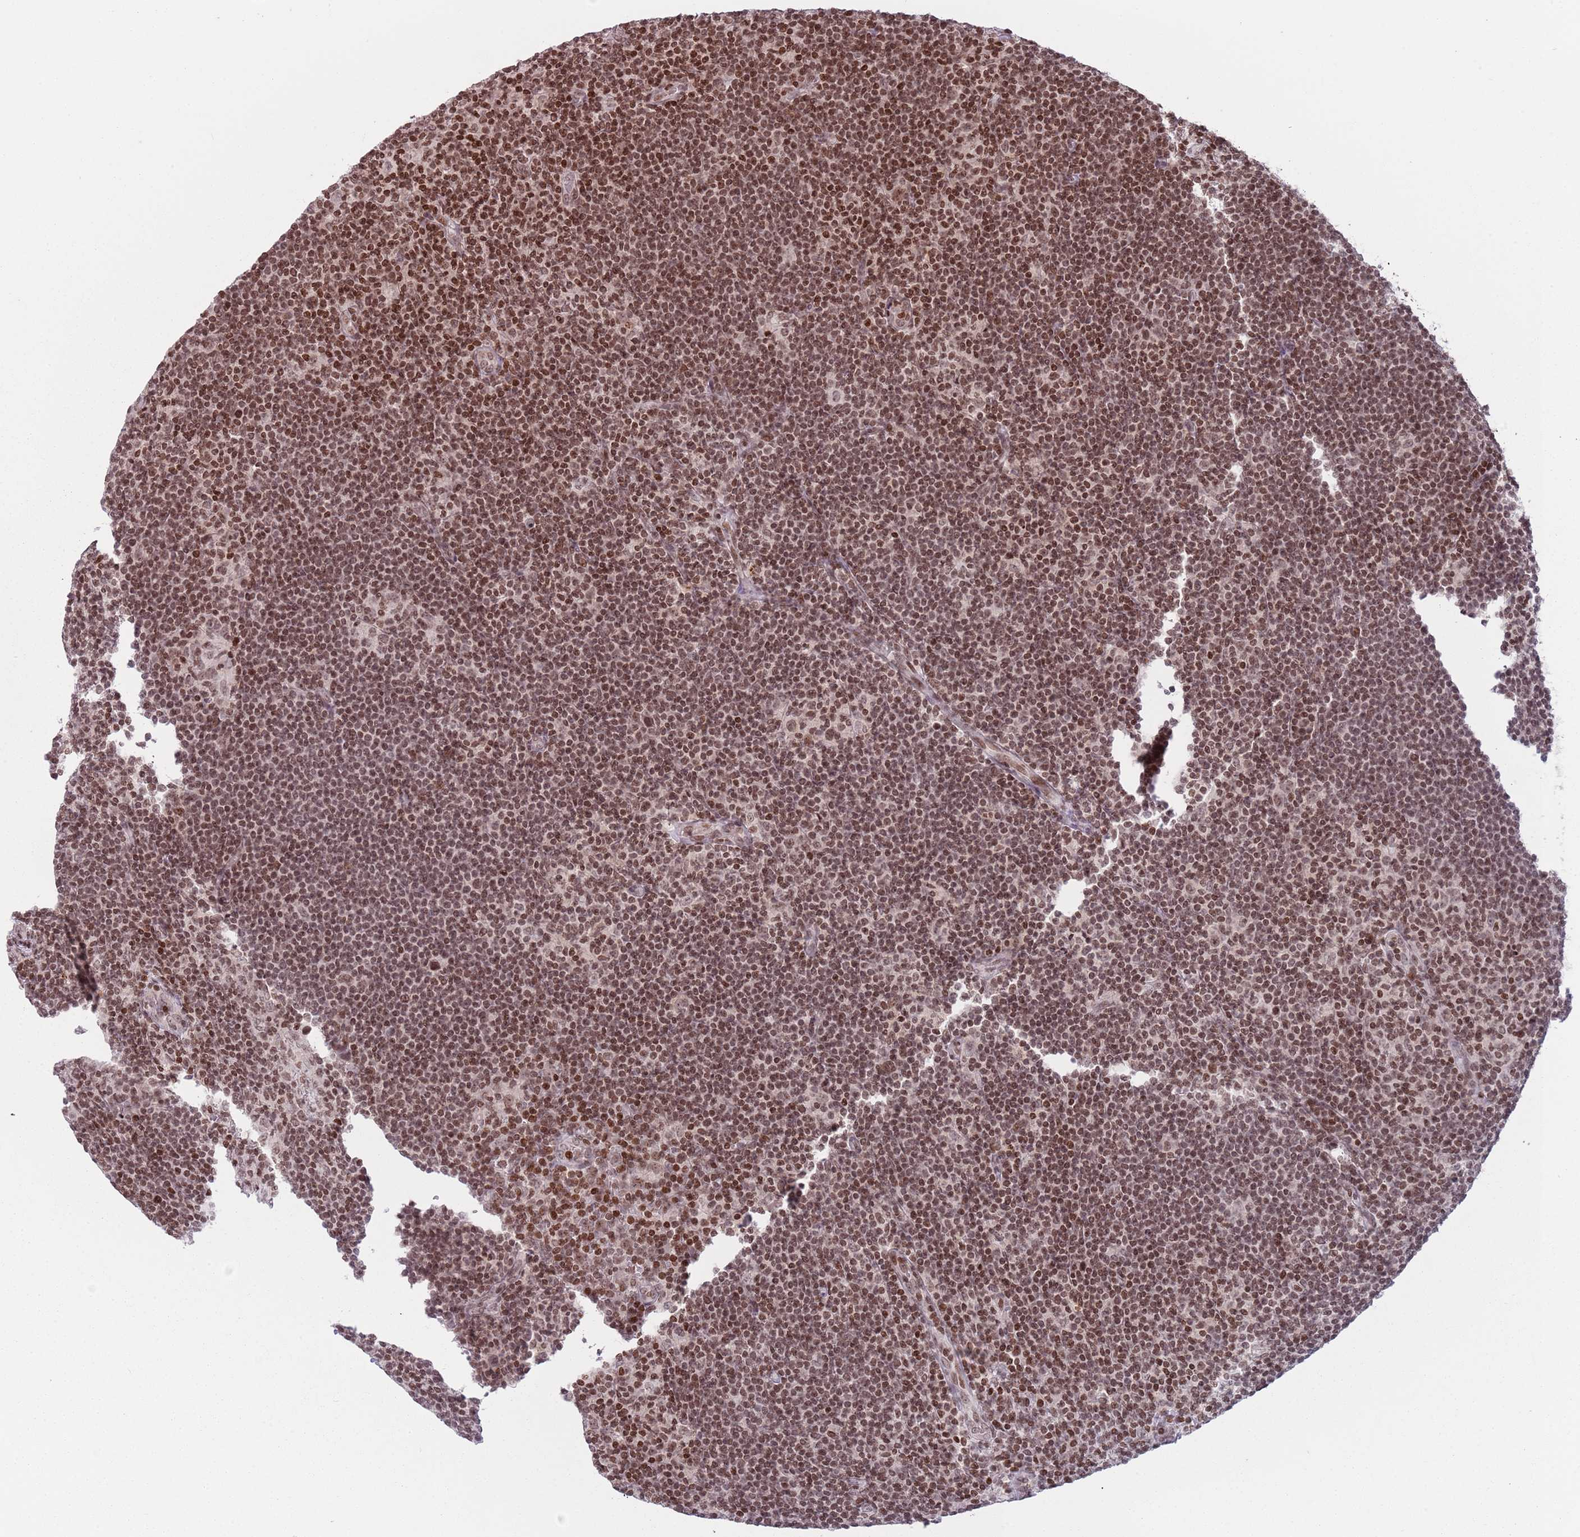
{"staining": {"intensity": "weak", "quantity": ">75%", "location": "nuclear"}, "tissue": "lymphoma", "cell_type": "Tumor cells", "image_type": "cancer", "snomed": [{"axis": "morphology", "description": "Hodgkin's disease, NOS"}, {"axis": "topography", "description": "Lymph node"}], "caption": "Weak nuclear positivity is appreciated in about >75% of tumor cells in lymphoma.", "gene": "SH3RF3", "patient": {"sex": "female", "age": 57}}